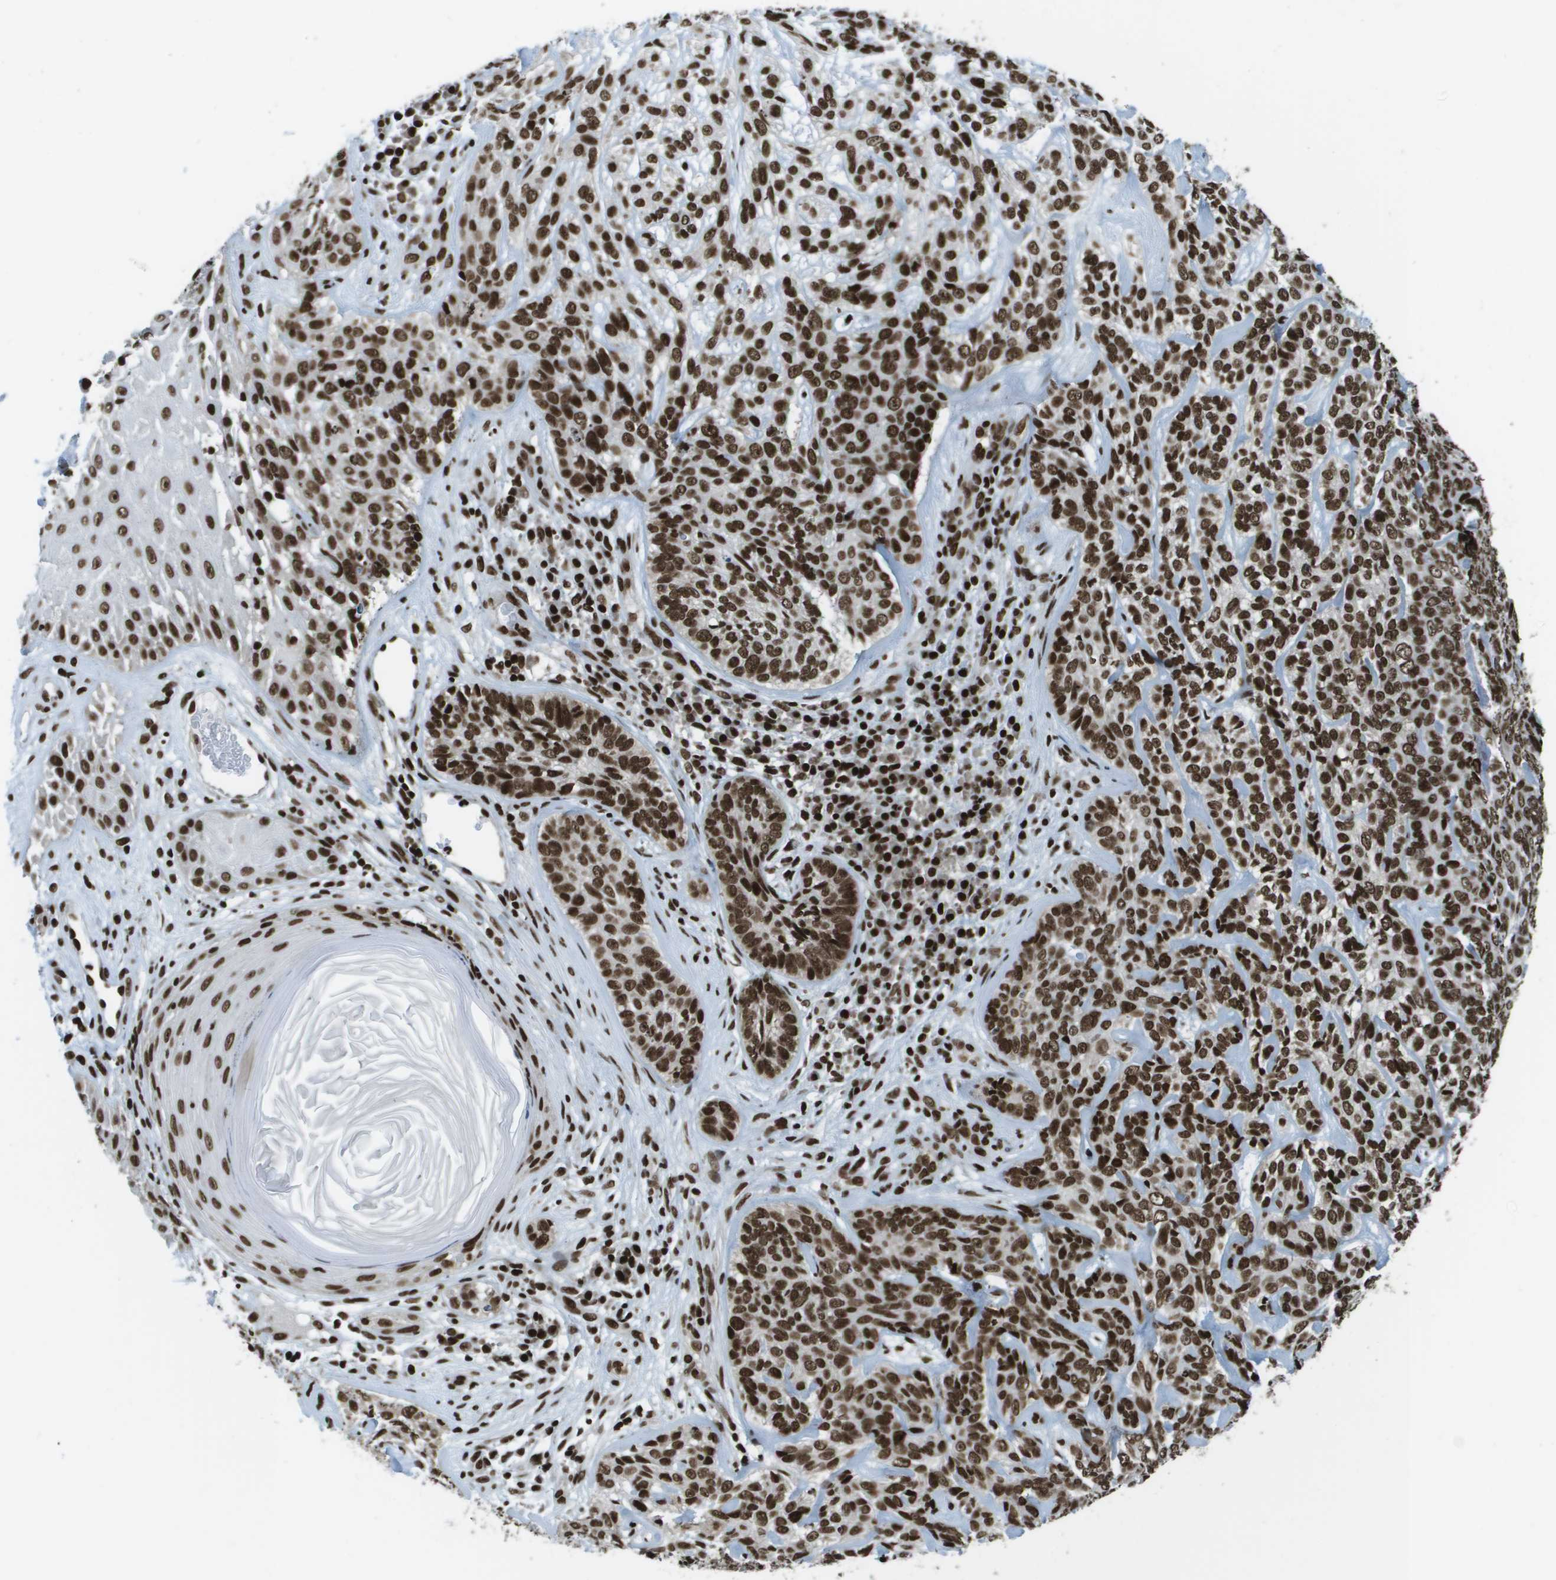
{"staining": {"intensity": "strong", "quantity": ">75%", "location": "nuclear"}, "tissue": "skin cancer", "cell_type": "Tumor cells", "image_type": "cancer", "snomed": [{"axis": "morphology", "description": "Basal cell carcinoma"}, {"axis": "topography", "description": "Skin"}], "caption": "Tumor cells demonstrate high levels of strong nuclear expression in about >75% of cells in human skin cancer (basal cell carcinoma).", "gene": "GLYR1", "patient": {"sex": "male", "age": 72}}